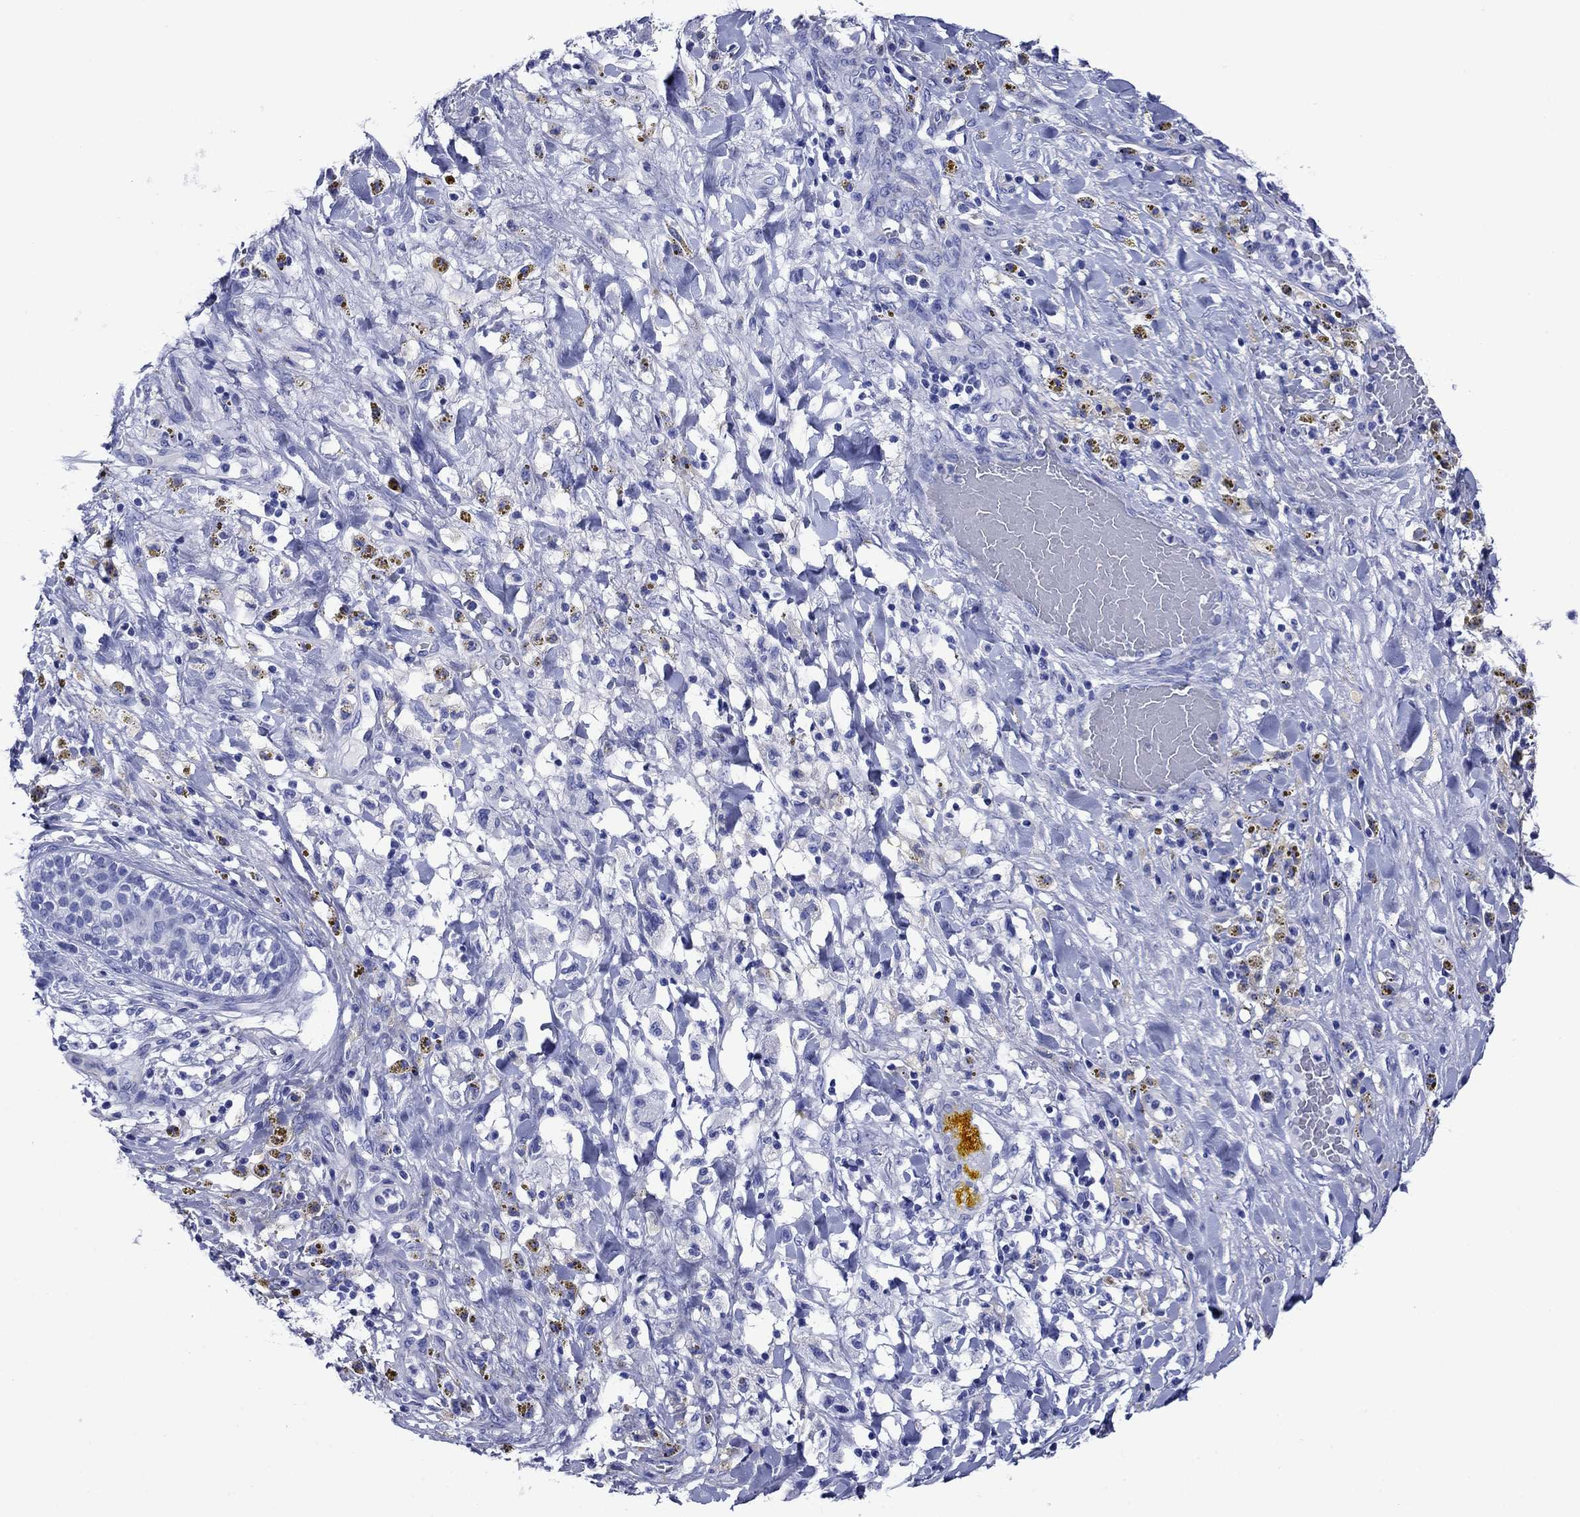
{"staining": {"intensity": "negative", "quantity": "none", "location": "none"}, "tissue": "melanoma", "cell_type": "Tumor cells", "image_type": "cancer", "snomed": [{"axis": "morphology", "description": "Malignant melanoma, NOS"}, {"axis": "topography", "description": "Skin"}], "caption": "The image exhibits no staining of tumor cells in melanoma.", "gene": "SLC1A2", "patient": {"sex": "female", "age": 91}}